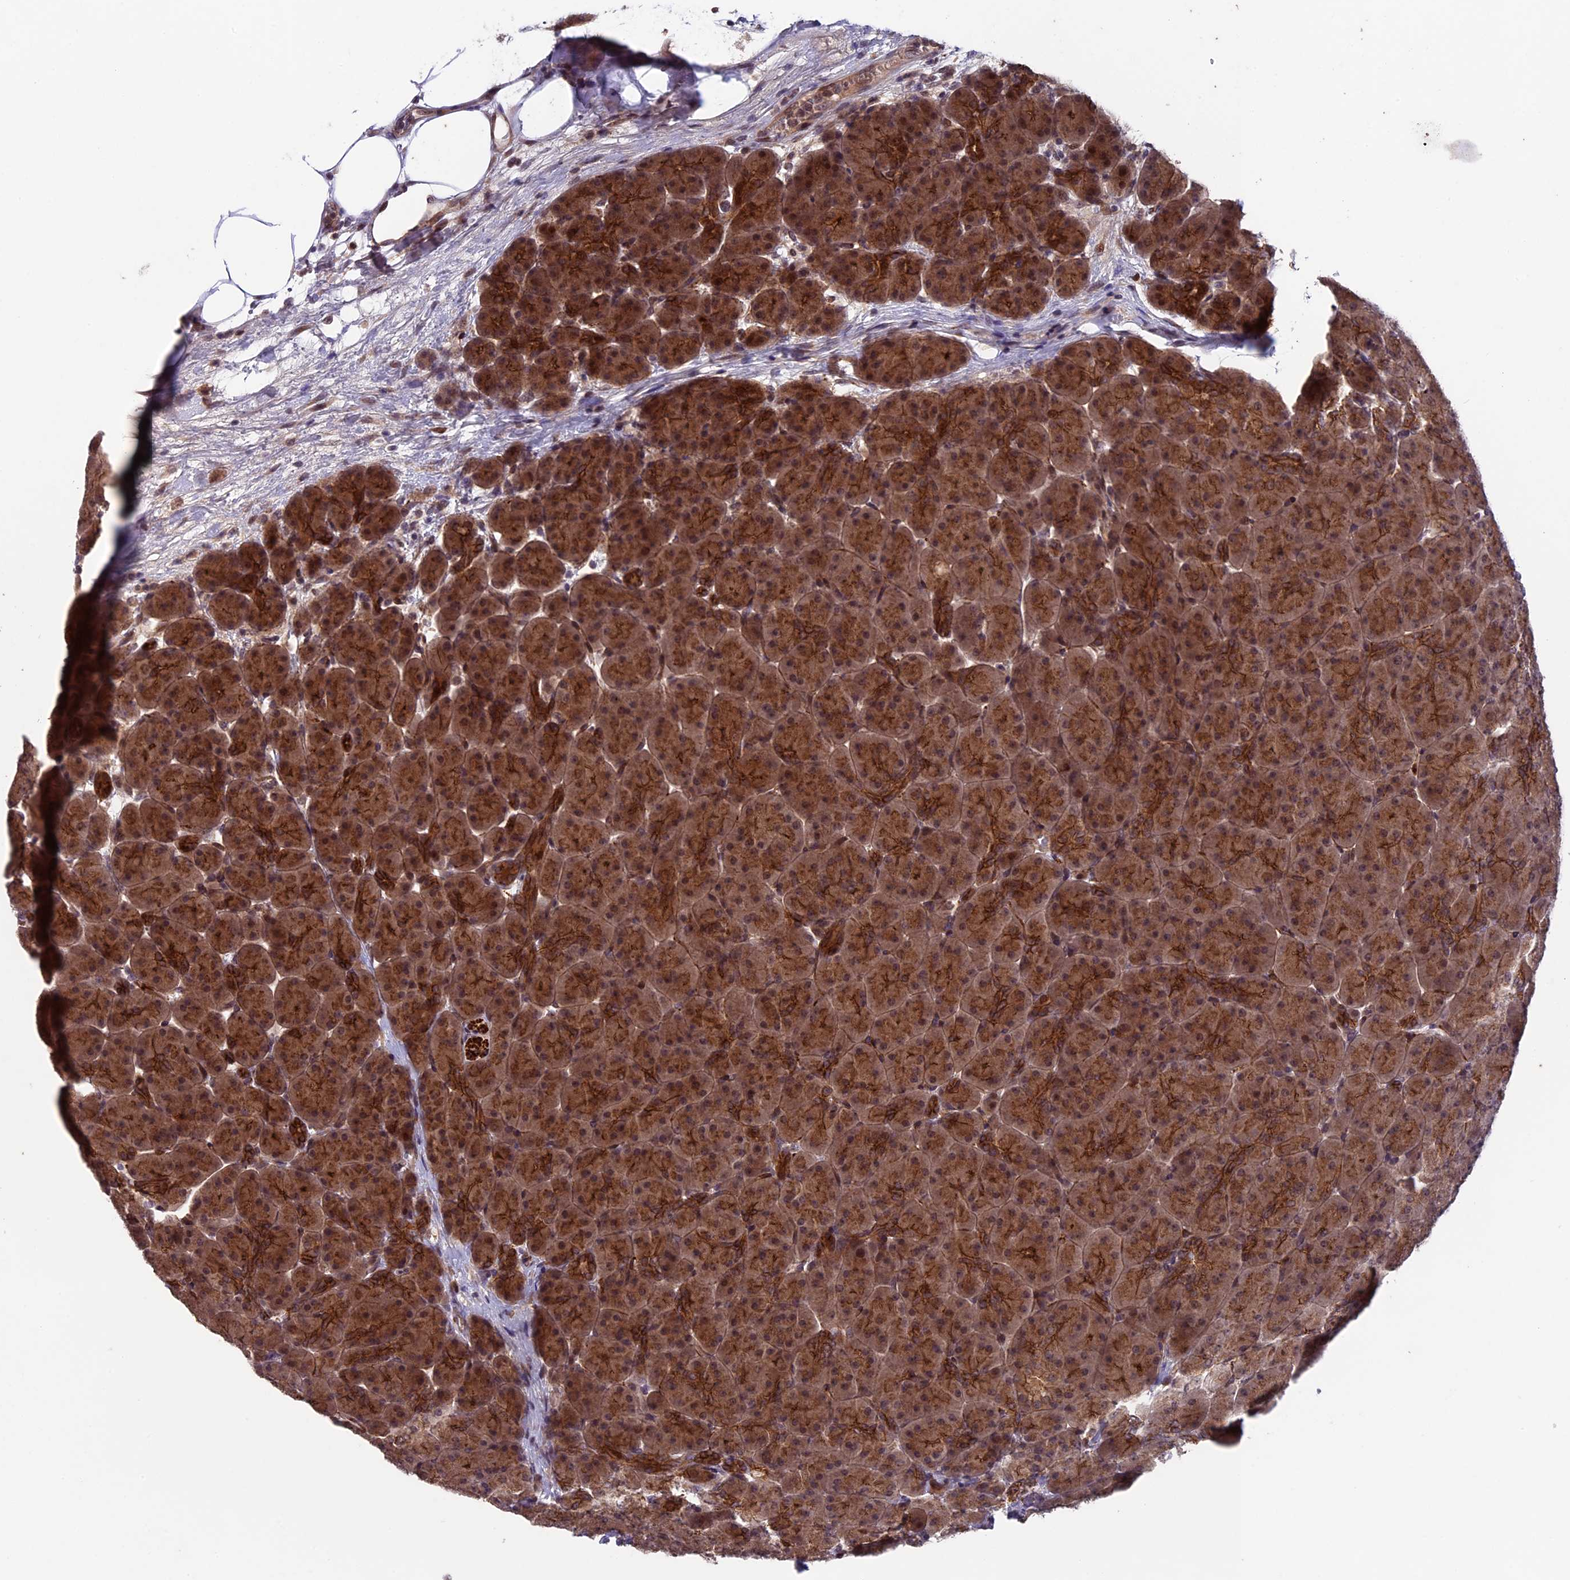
{"staining": {"intensity": "moderate", "quantity": ">75%", "location": "cytoplasmic/membranous"}, "tissue": "pancreas", "cell_type": "Exocrine glandular cells", "image_type": "normal", "snomed": [{"axis": "morphology", "description": "Normal tissue, NOS"}, {"axis": "topography", "description": "Pancreas"}], "caption": "The immunohistochemical stain labels moderate cytoplasmic/membranous staining in exocrine glandular cells of normal pancreas.", "gene": "SIPA1L3", "patient": {"sex": "male", "age": 66}}